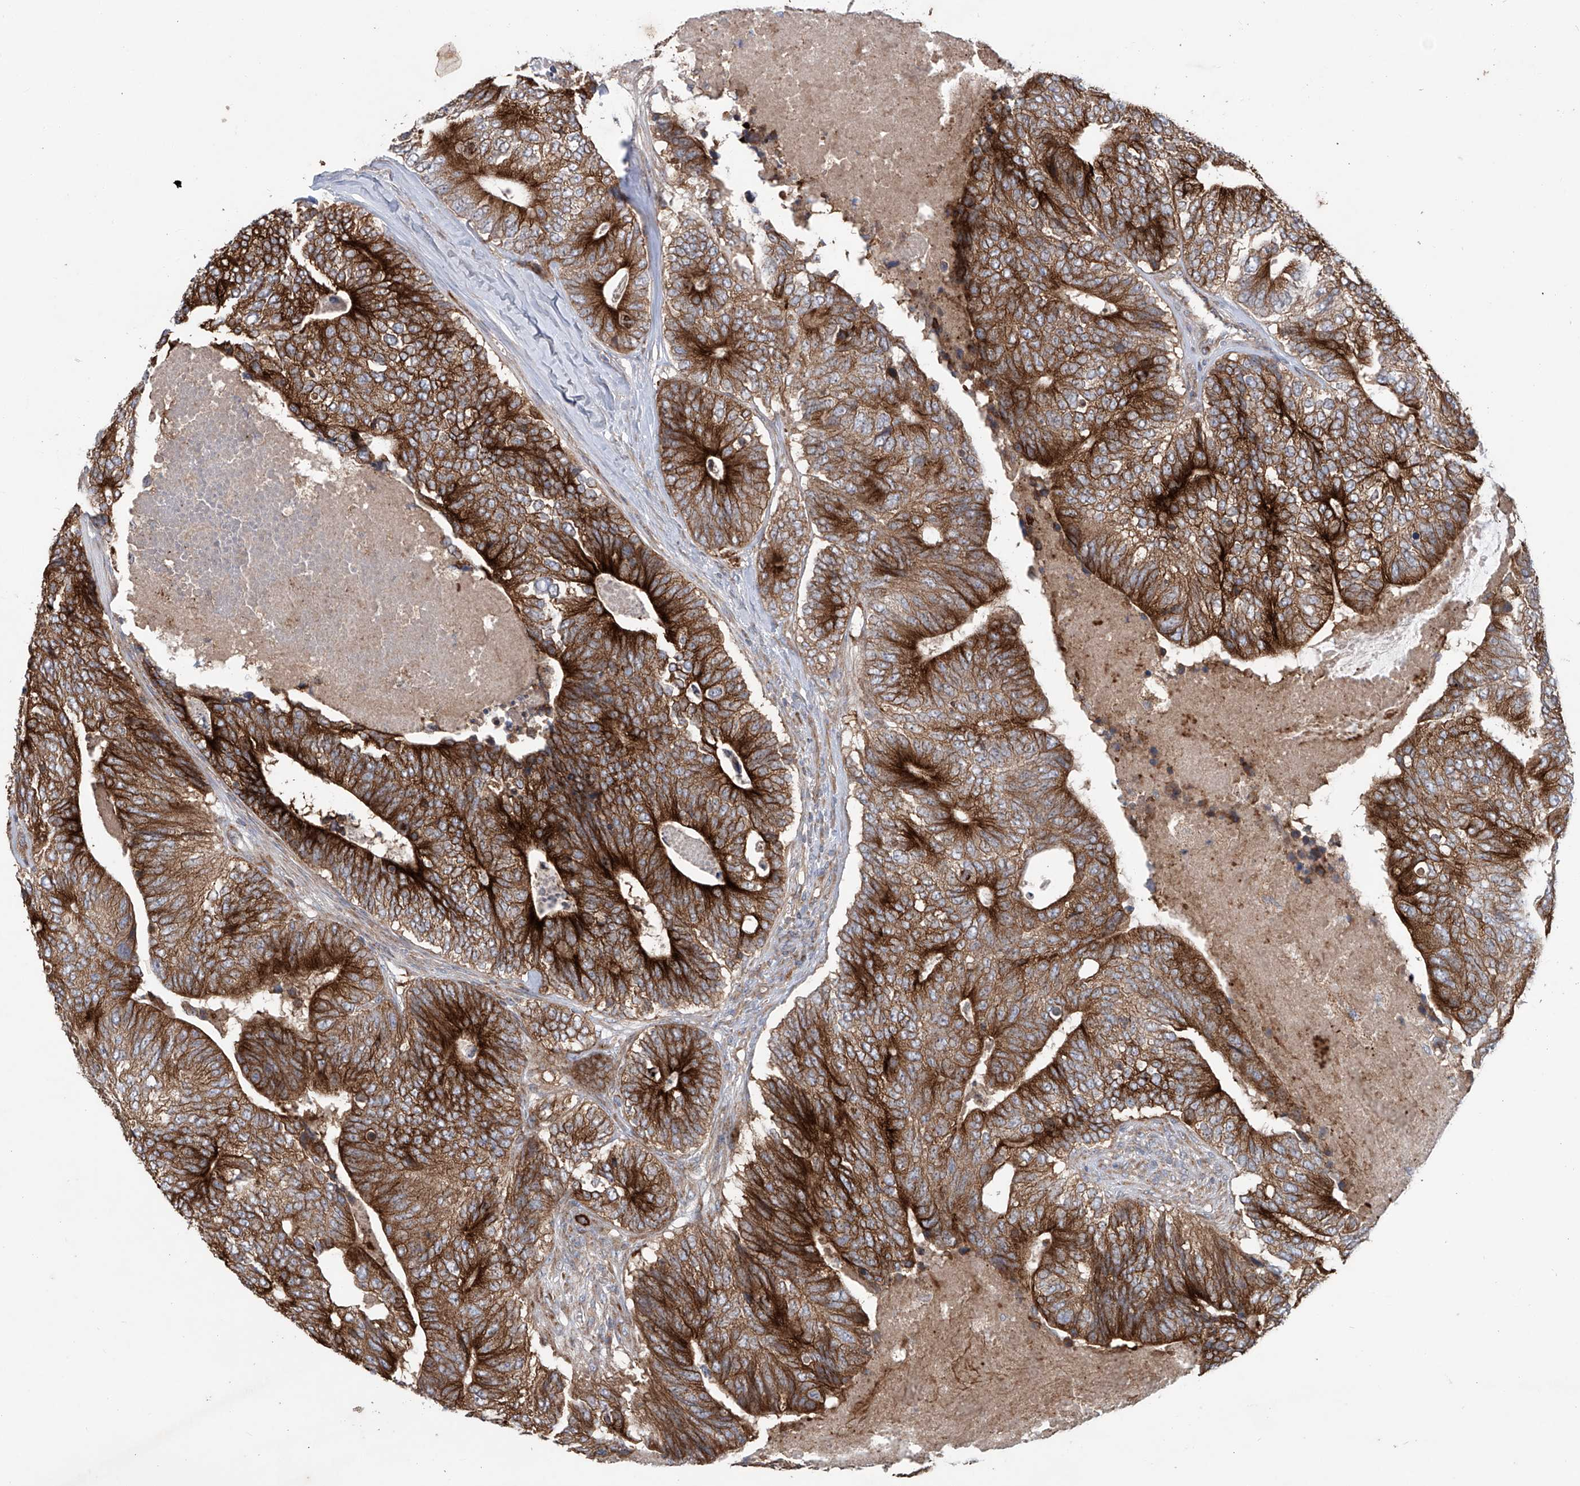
{"staining": {"intensity": "strong", "quantity": ">75%", "location": "cytoplasmic/membranous"}, "tissue": "colorectal cancer", "cell_type": "Tumor cells", "image_type": "cancer", "snomed": [{"axis": "morphology", "description": "Adenocarcinoma, NOS"}, {"axis": "topography", "description": "Colon"}], "caption": "A histopathology image of adenocarcinoma (colorectal) stained for a protein reveals strong cytoplasmic/membranous brown staining in tumor cells.", "gene": "KLC4", "patient": {"sex": "female", "age": 67}}